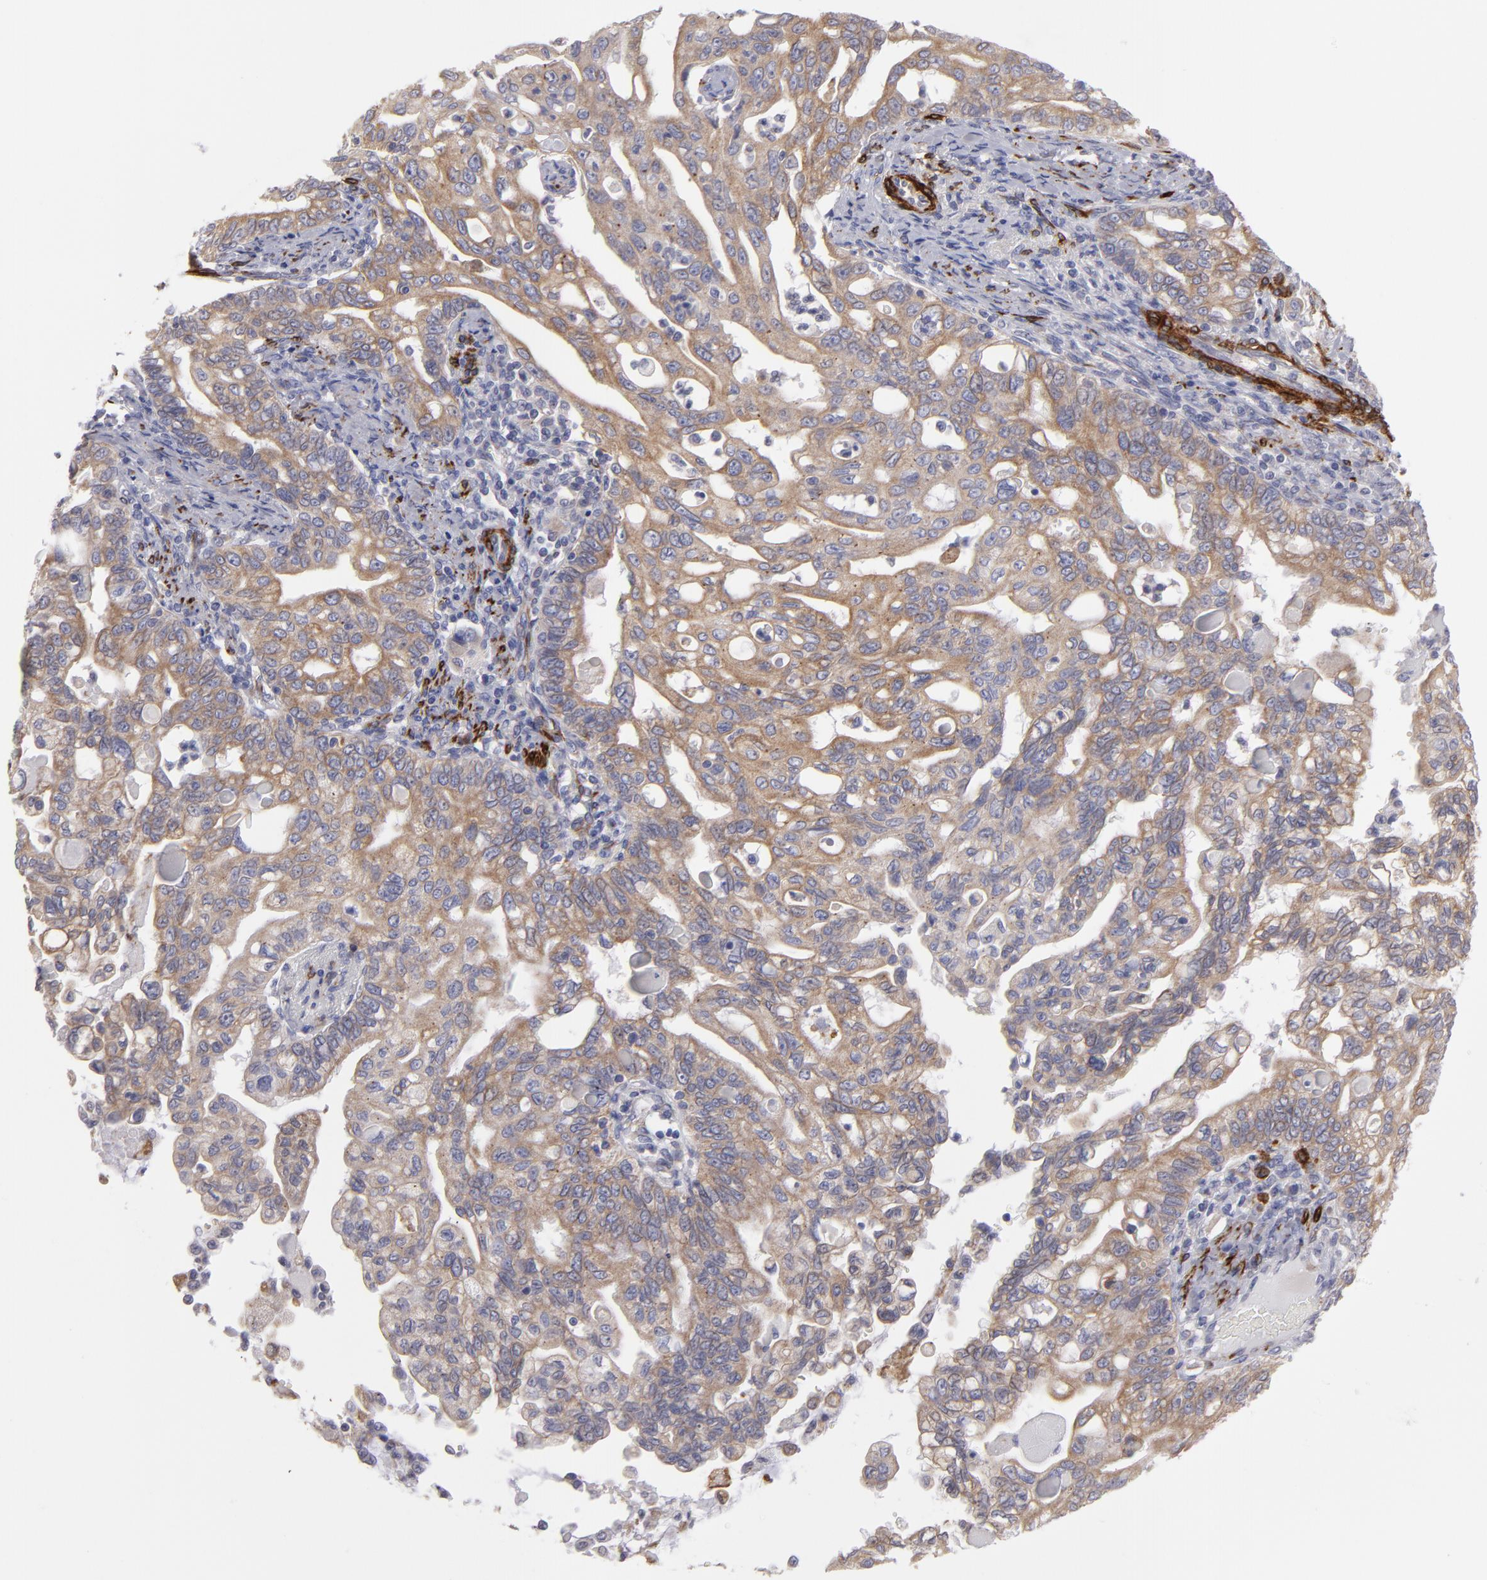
{"staining": {"intensity": "moderate", "quantity": ">75%", "location": "cytoplasmic/membranous"}, "tissue": "pancreatic cancer", "cell_type": "Tumor cells", "image_type": "cancer", "snomed": [{"axis": "morphology", "description": "Normal tissue, NOS"}, {"axis": "topography", "description": "Pancreas"}], "caption": "Moderate cytoplasmic/membranous positivity for a protein is seen in about >75% of tumor cells of pancreatic cancer using immunohistochemistry.", "gene": "SLMAP", "patient": {"sex": "male", "age": 42}}